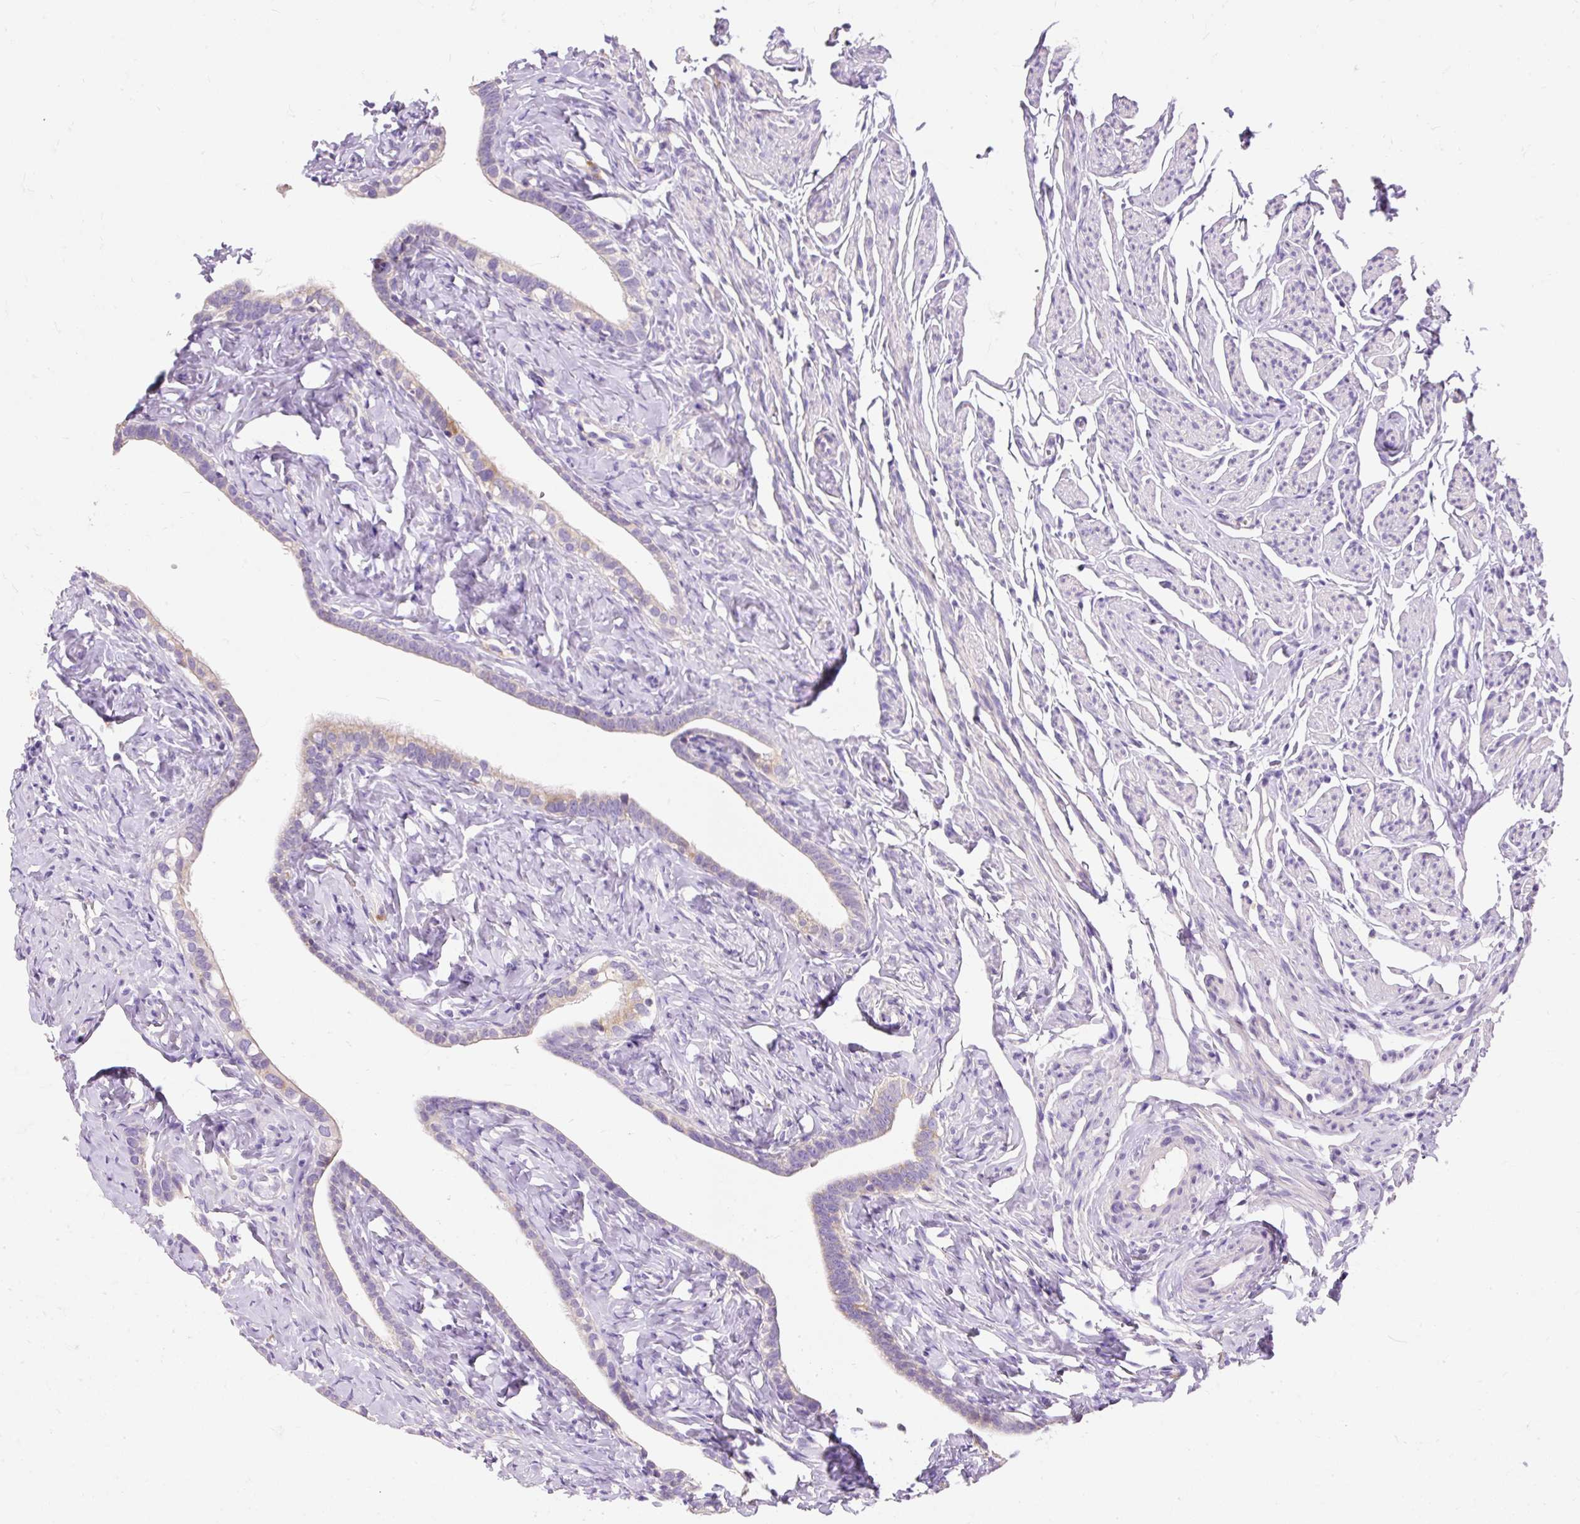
{"staining": {"intensity": "weak", "quantity": "25%-75%", "location": "cytoplasmic/membranous"}, "tissue": "fallopian tube", "cell_type": "Glandular cells", "image_type": "normal", "snomed": [{"axis": "morphology", "description": "Normal tissue, NOS"}, {"axis": "topography", "description": "Fallopian tube"}], "caption": "Fallopian tube stained with a brown dye displays weak cytoplasmic/membranous positive expression in approximately 25%-75% of glandular cells.", "gene": "PMAIP1", "patient": {"sex": "female", "age": 66}}